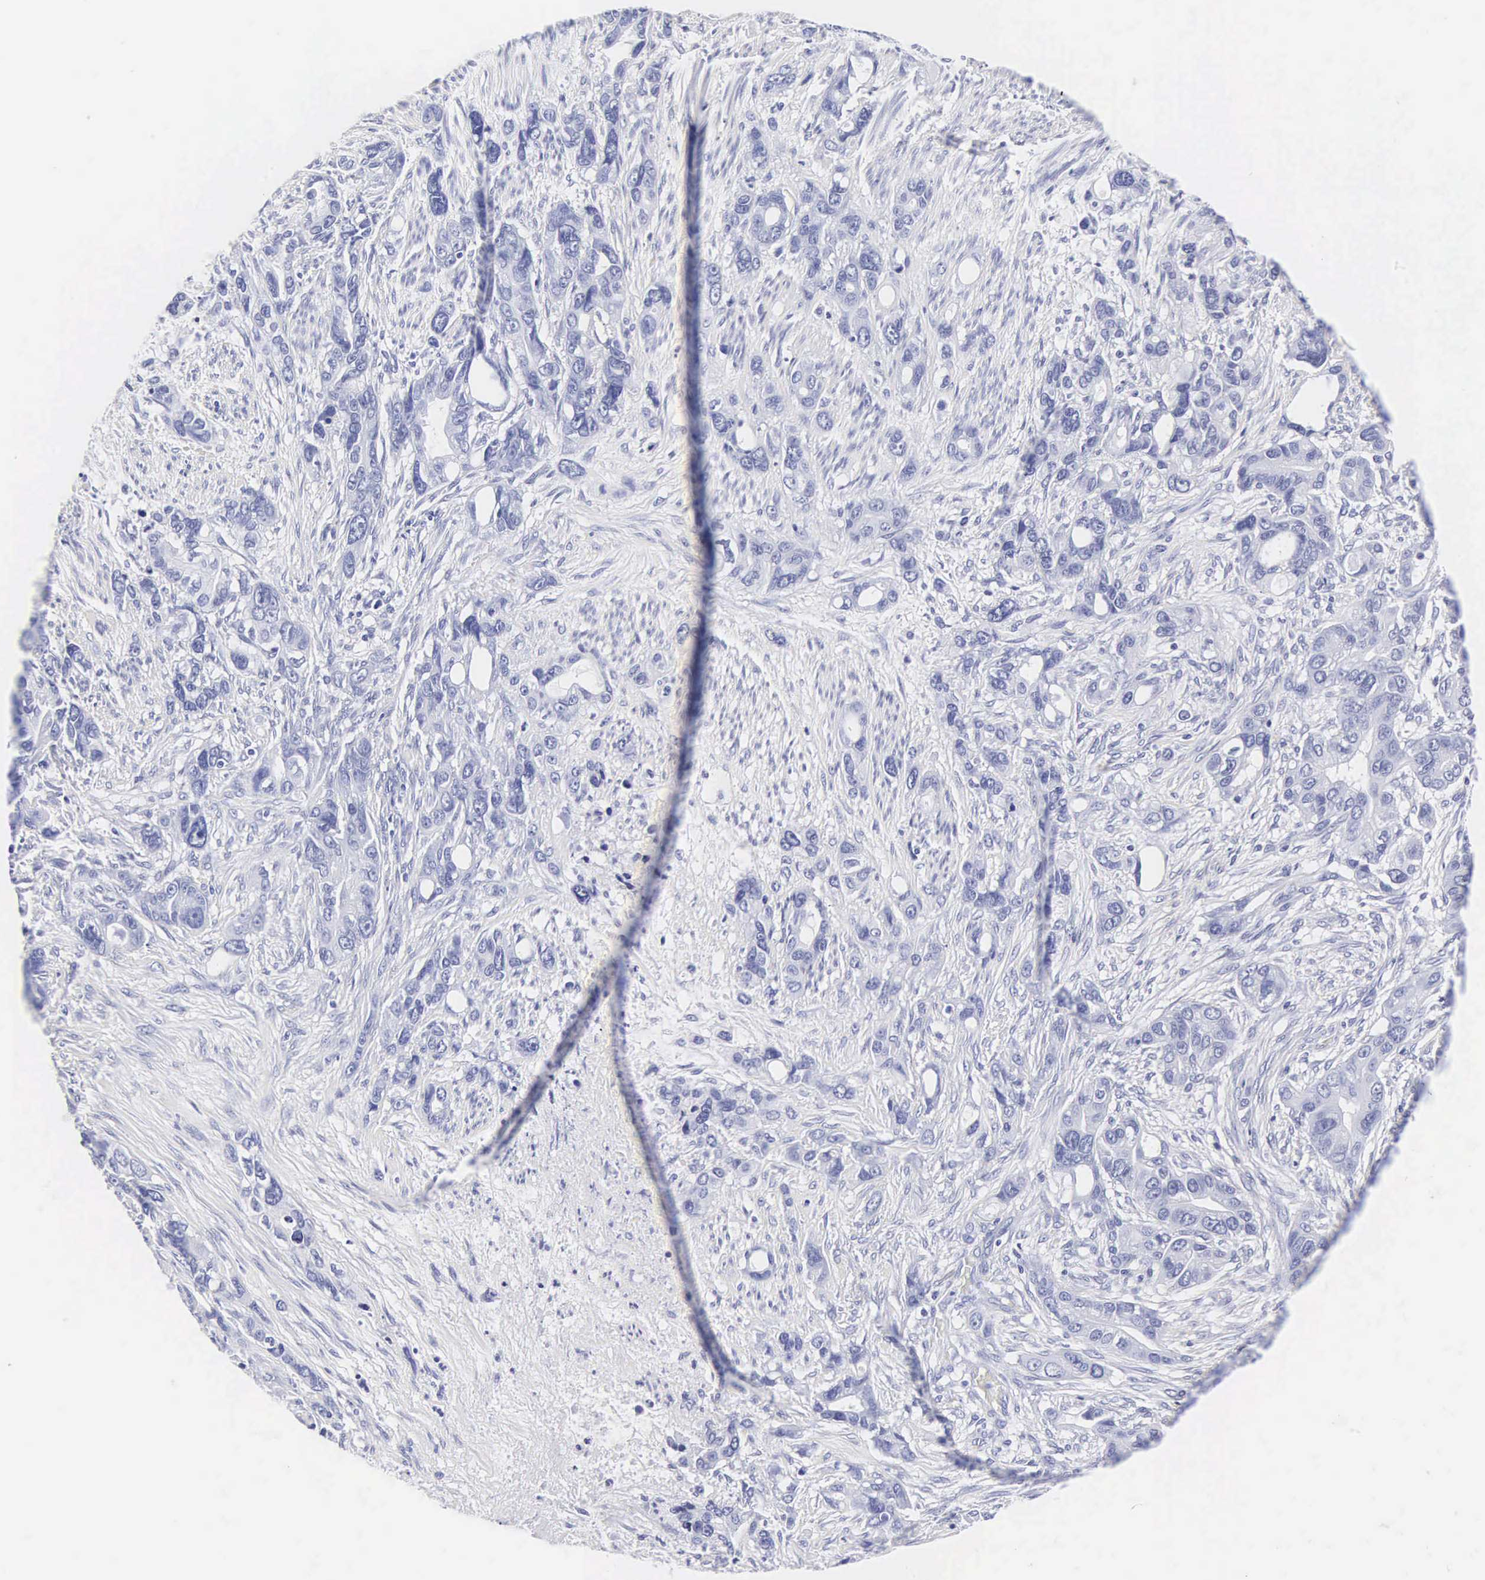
{"staining": {"intensity": "negative", "quantity": "none", "location": "none"}, "tissue": "stomach cancer", "cell_type": "Tumor cells", "image_type": "cancer", "snomed": [{"axis": "morphology", "description": "Adenocarcinoma, NOS"}, {"axis": "topography", "description": "Stomach, upper"}], "caption": "DAB immunohistochemical staining of human stomach cancer (adenocarcinoma) reveals no significant expression in tumor cells.", "gene": "INS", "patient": {"sex": "male", "age": 47}}